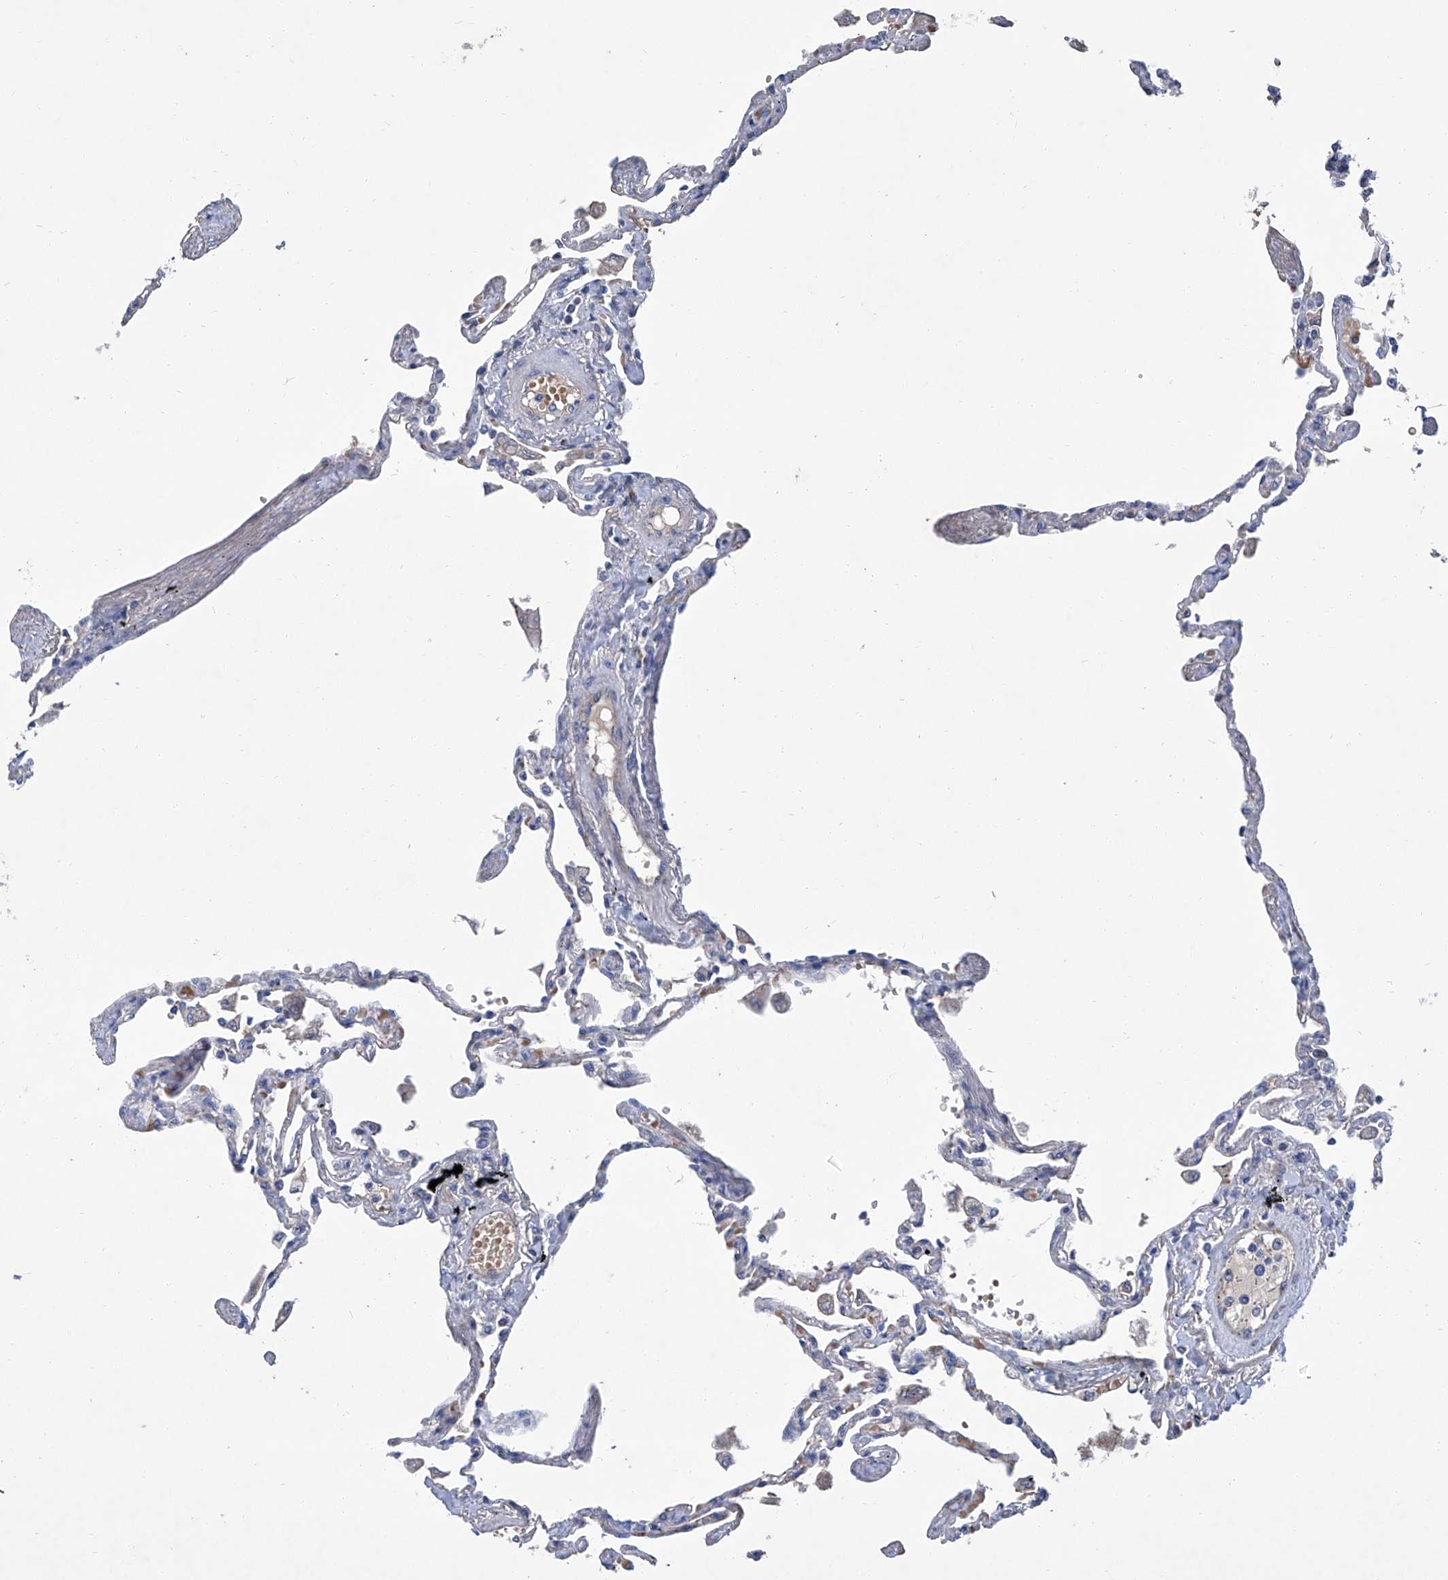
{"staining": {"intensity": "negative", "quantity": "none", "location": "none"}, "tissue": "lung", "cell_type": "Alveolar cells", "image_type": "normal", "snomed": [{"axis": "morphology", "description": "Normal tissue, NOS"}, {"axis": "topography", "description": "Lung"}], "caption": "Photomicrograph shows no protein expression in alveolar cells of benign lung.", "gene": "GPT", "patient": {"sex": "female", "age": 67}}